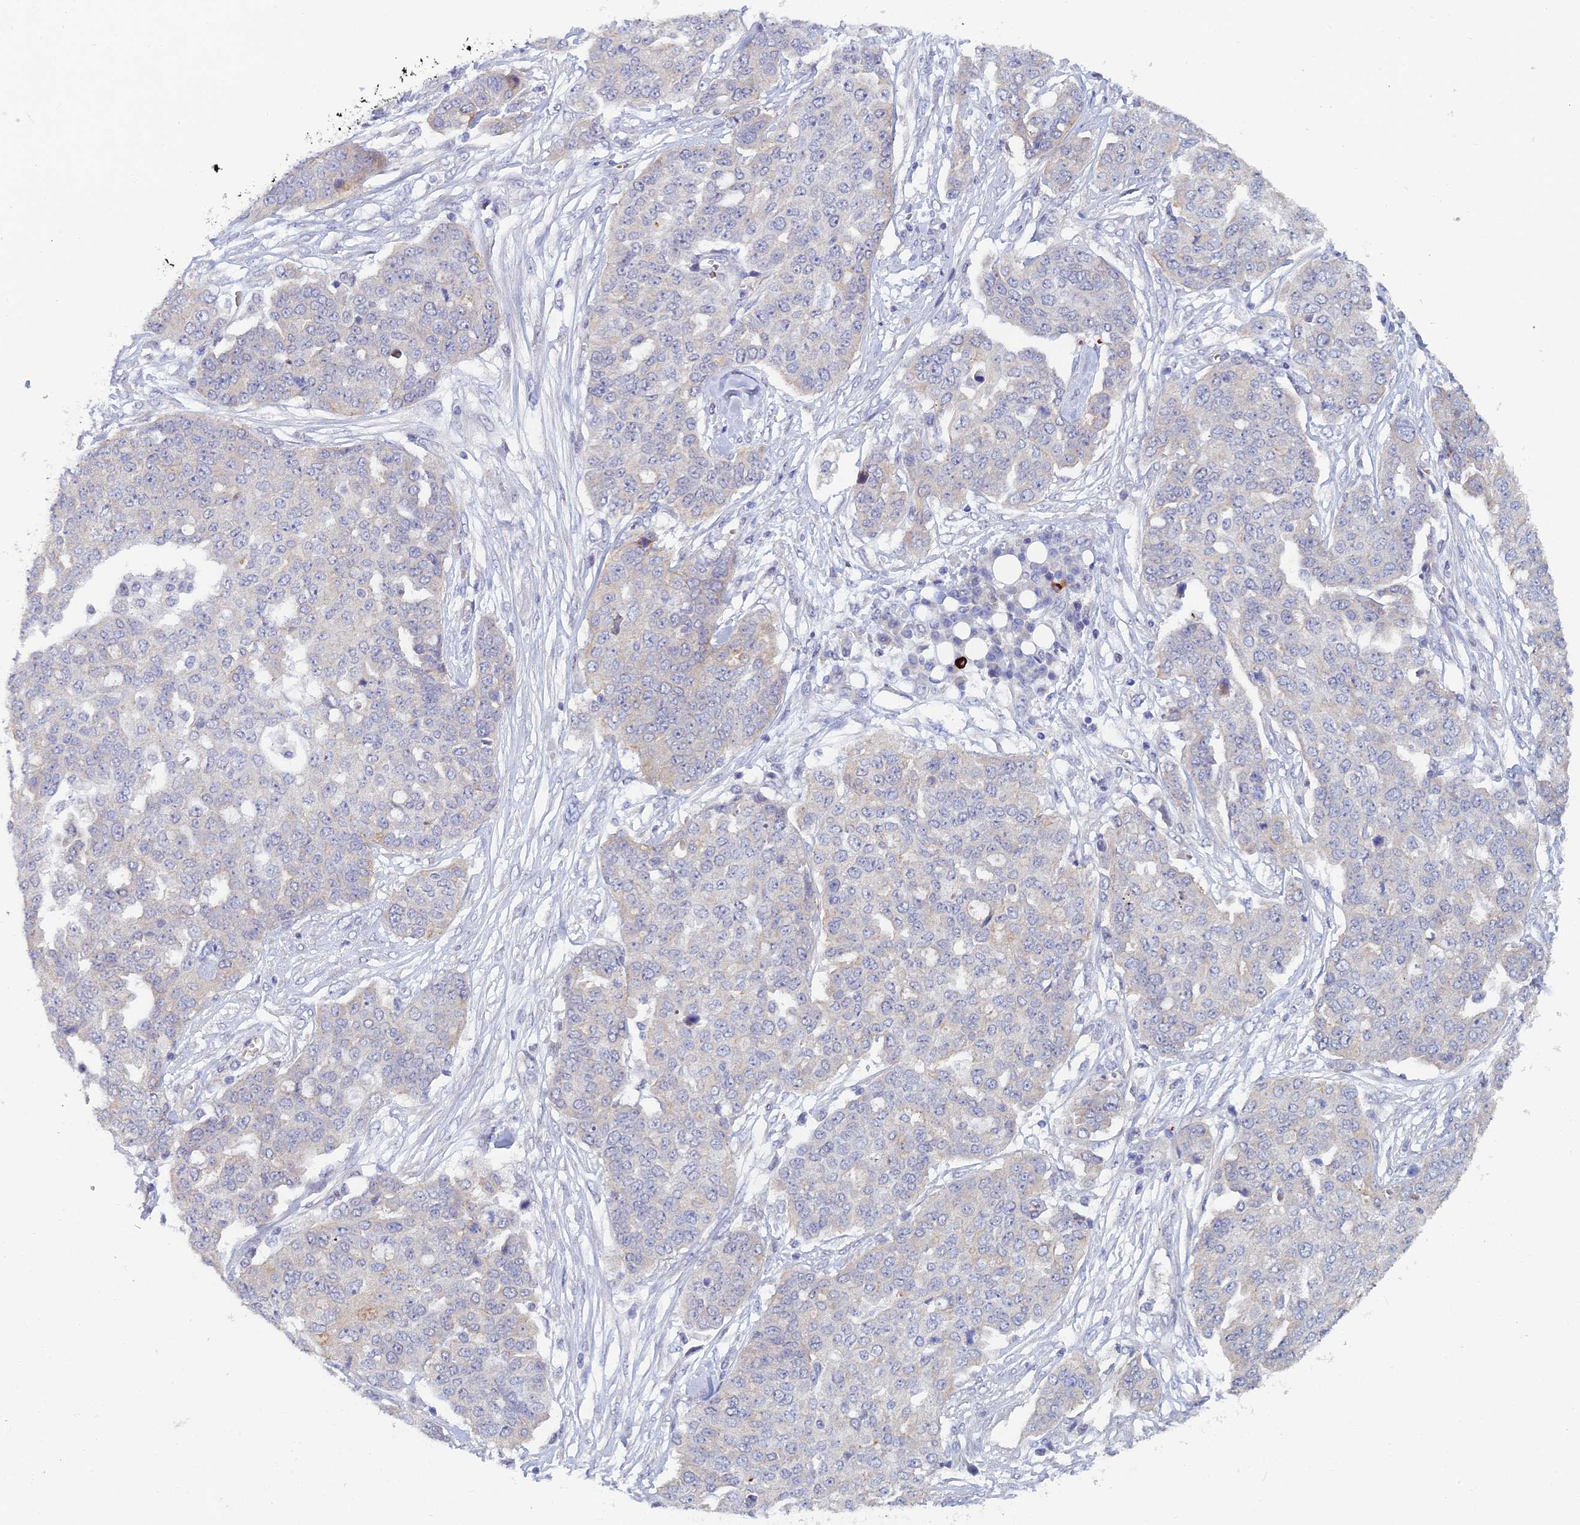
{"staining": {"intensity": "negative", "quantity": "none", "location": "none"}, "tissue": "ovarian cancer", "cell_type": "Tumor cells", "image_type": "cancer", "snomed": [{"axis": "morphology", "description": "Cystadenocarcinoma, serous, NOS"}, {"axis": "topography", "description": "Soft tissue"}, {"axis": "topography", "description": "Ovary"}], "caption": "An immunohistochemistry (IHC) image of serous cystadenocarcinoma (ovarian) is shown. There is no staining in tumor cells of serous cystadenocarcinoma (ovarian).", "gene": "GIPC1", "patient": {"sex": "female", "age": 57}}